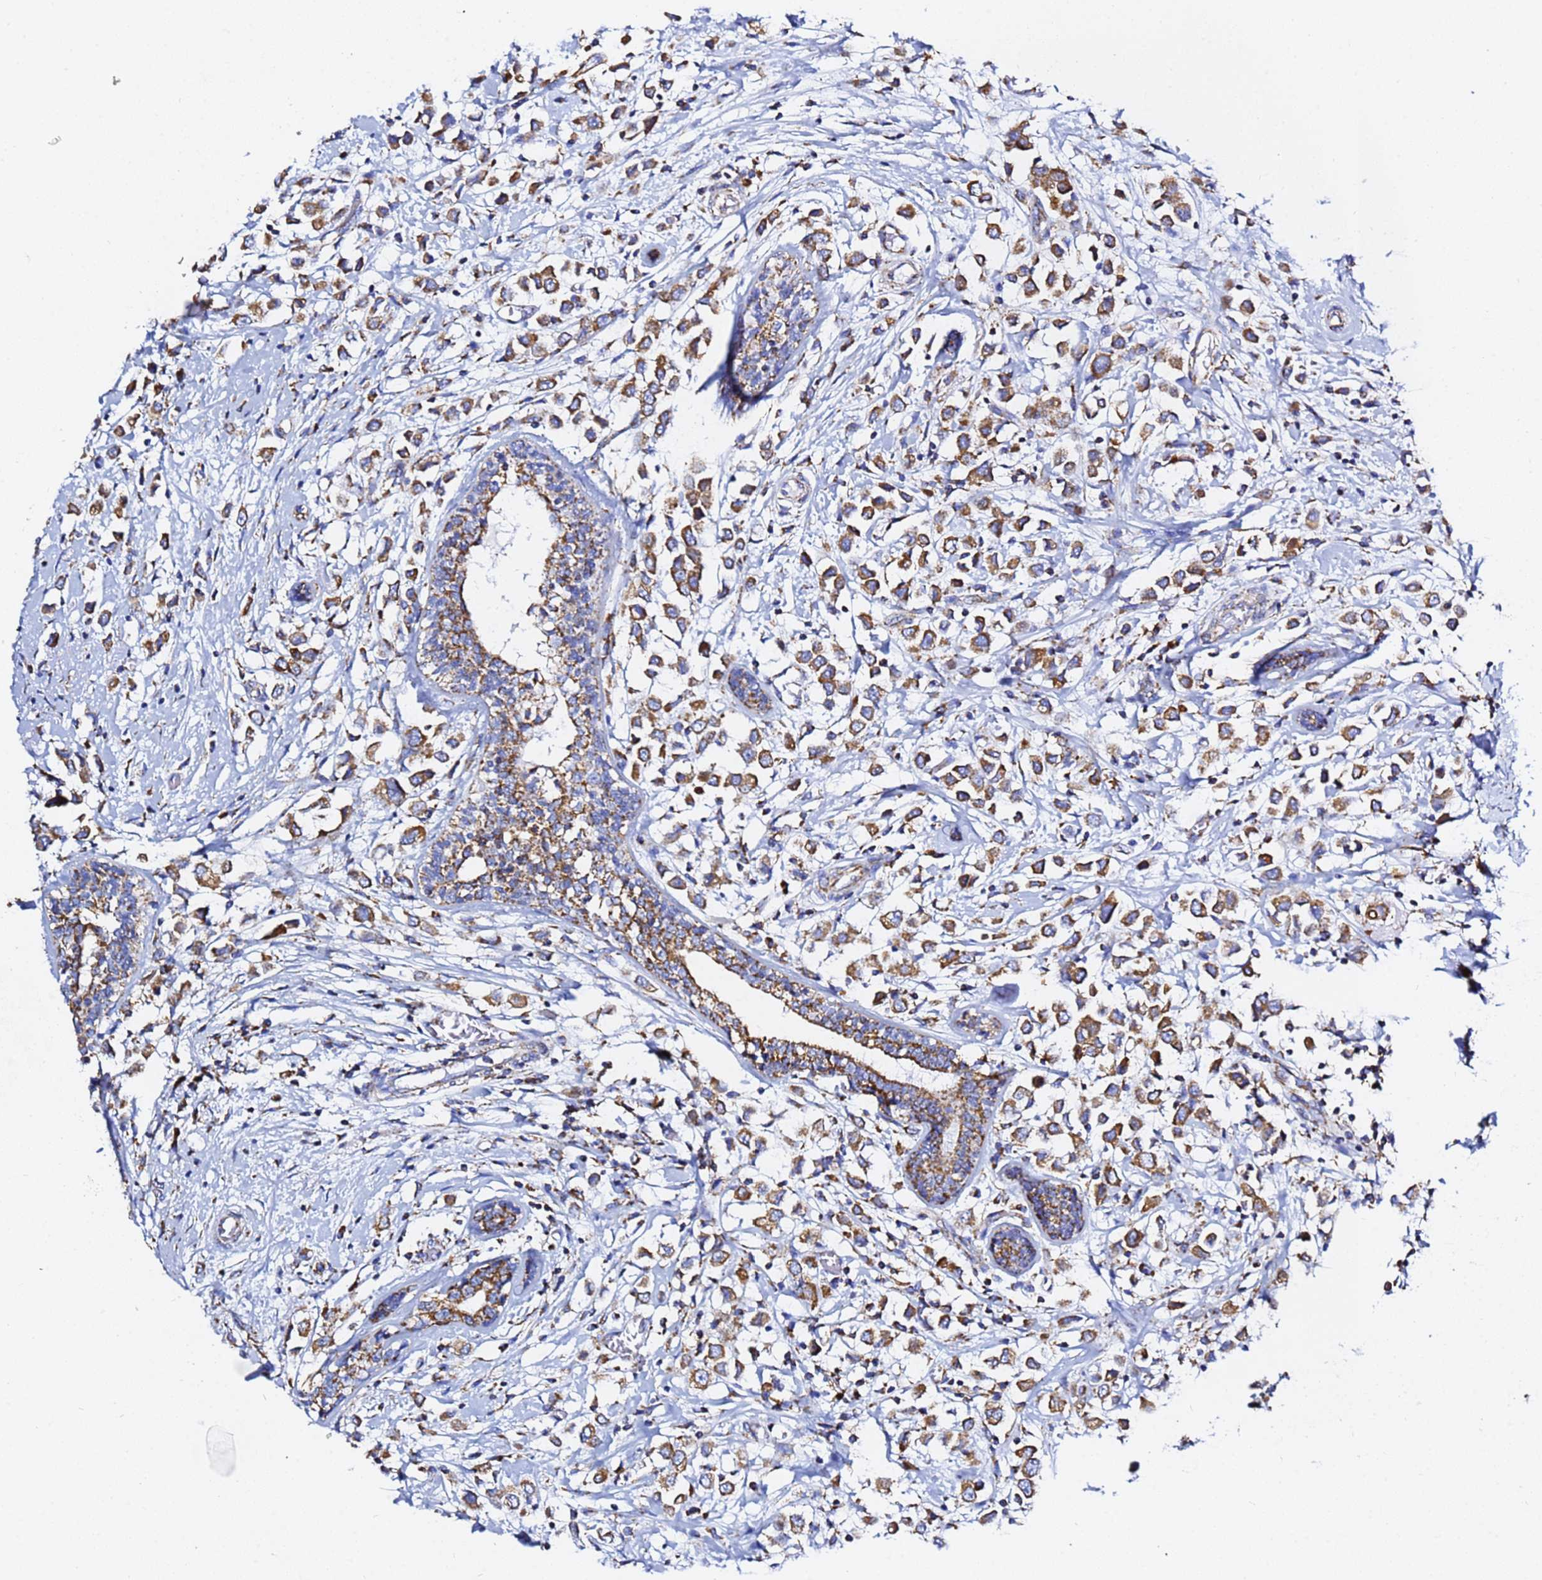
{"staining": {"intensity": "moderate", "quantity": ">75%", "location": "cytoplasmic/membranous"}, "tissue": "breast cancer", "cell_type": "Tumor cells", "image_type": "cancer", "snomed": [{"axis": "morphology", "description": "Duct carcinoma"}, {"axis": "topography", "description": "Breast"}], "caption": "Breast cancer (intraductal carcinoma) stained with immunohistochemistry displays moderate cytoplasmic/membranous positivity in approximately >75% of tumor cells. (DAB (3,3'-diaminobenzidine) = brown stain, brightfield microscopy at high magnification).", "gene": "PHB2", "patient": {"sex": "female", "age": 61}}